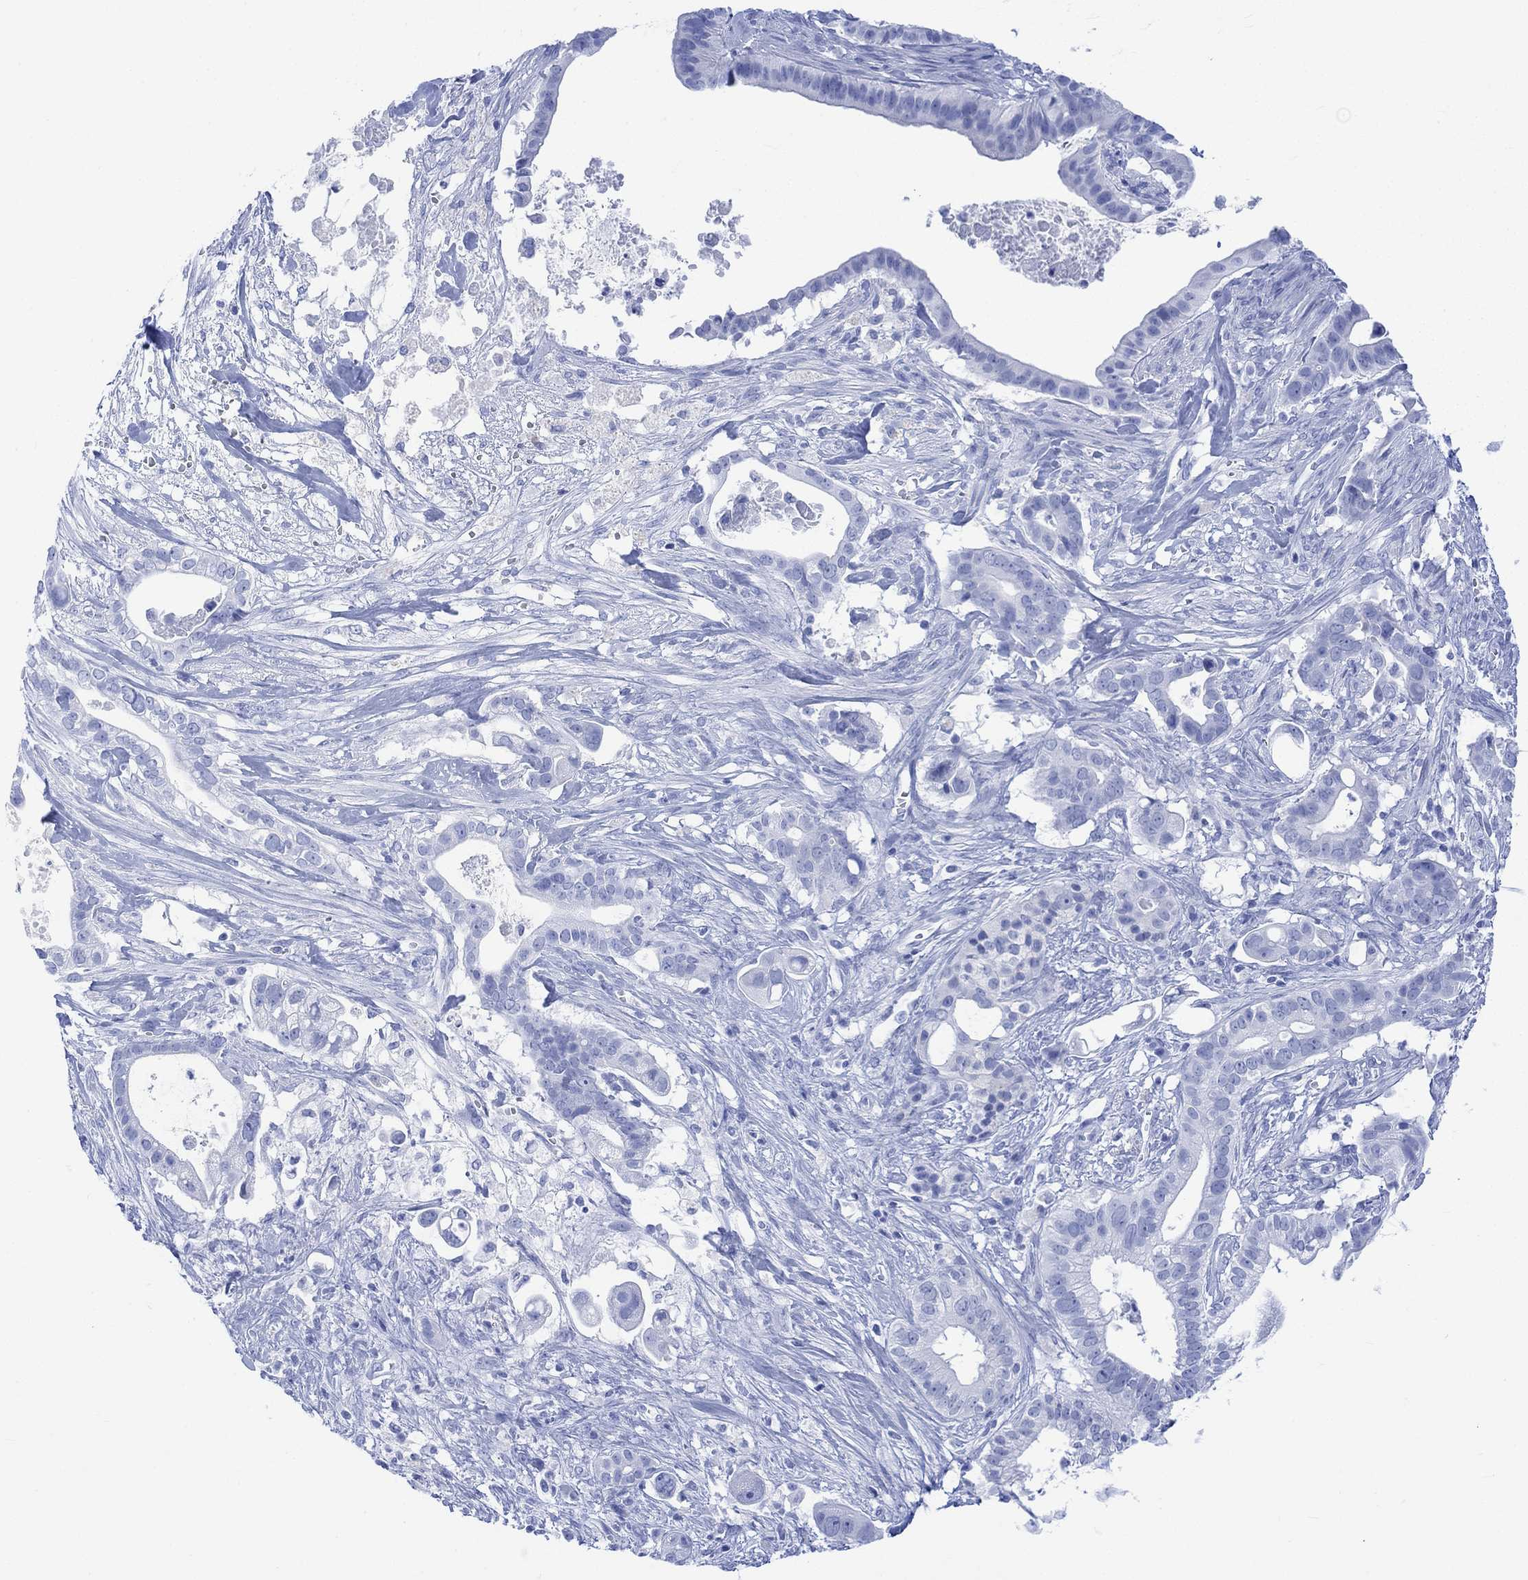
{"staining": {"intensity": "negative", "quantity": "none", "location": "none"}, "tissue": "pancreatic cancer", "cell_type": "Tumor cells", "image_type": "cancer", "snomed": [{"axis": "morphology", "description": "Adenocarcinoma, NOS"}, {"axis": "topography", "description": "Pancreas"}], "caption": "This is an IHC histopathology image of pancreatic cancer (adenocarcinoma). There is no staining in tumor cells.", "gene": "CELF4", "patient": {"sex": "male", "age": 61}}